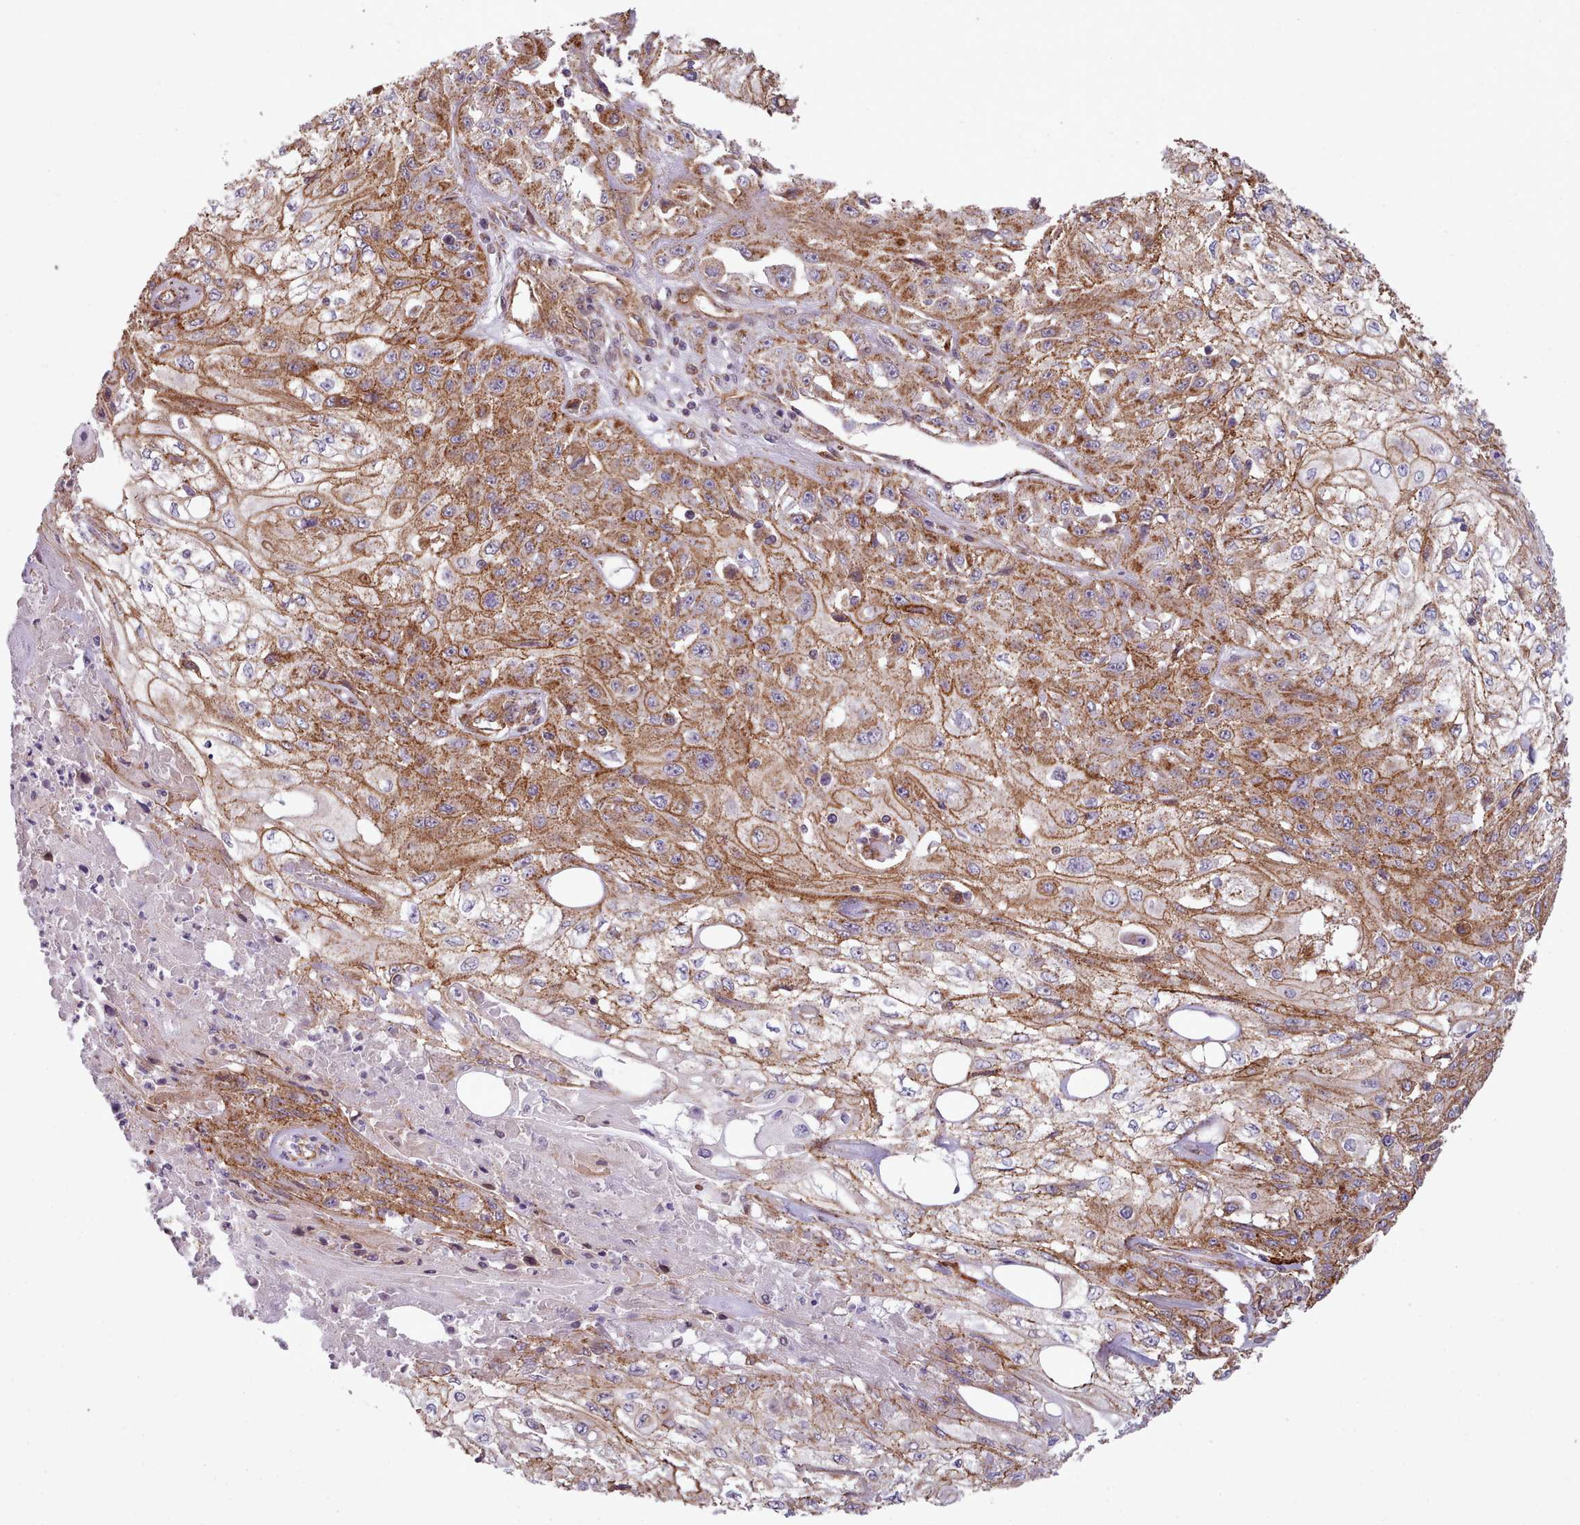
{"staining": {"intensity": "moderate", "quantity": ">75%", "location": "cytoplasmic/membranous"}, "tissue": "skin cancer", "cell_type": "Tumor cells", "image_type": "cancer", "snomed": [{"axis": "morphology", "description": "Squamous cell carcinoma, NOS"}, {"axis": "morphology", "description": "Squamous cell carcinoma, metastatic, NOS"}, {"axis": "topography", "description": "Skin"}, {"axis": "topography", "description": "Lymph node"}], "caption": "A photomicrograph showing moderate cytoplasmic/membranous positivity in about >75% of tumor cells in skin metastatic squamous cell carcinoma, as visualized by brown immunohistochemical staining.", "gene": "MRPL46", "patient": {"sex": "male", "age": 75}}